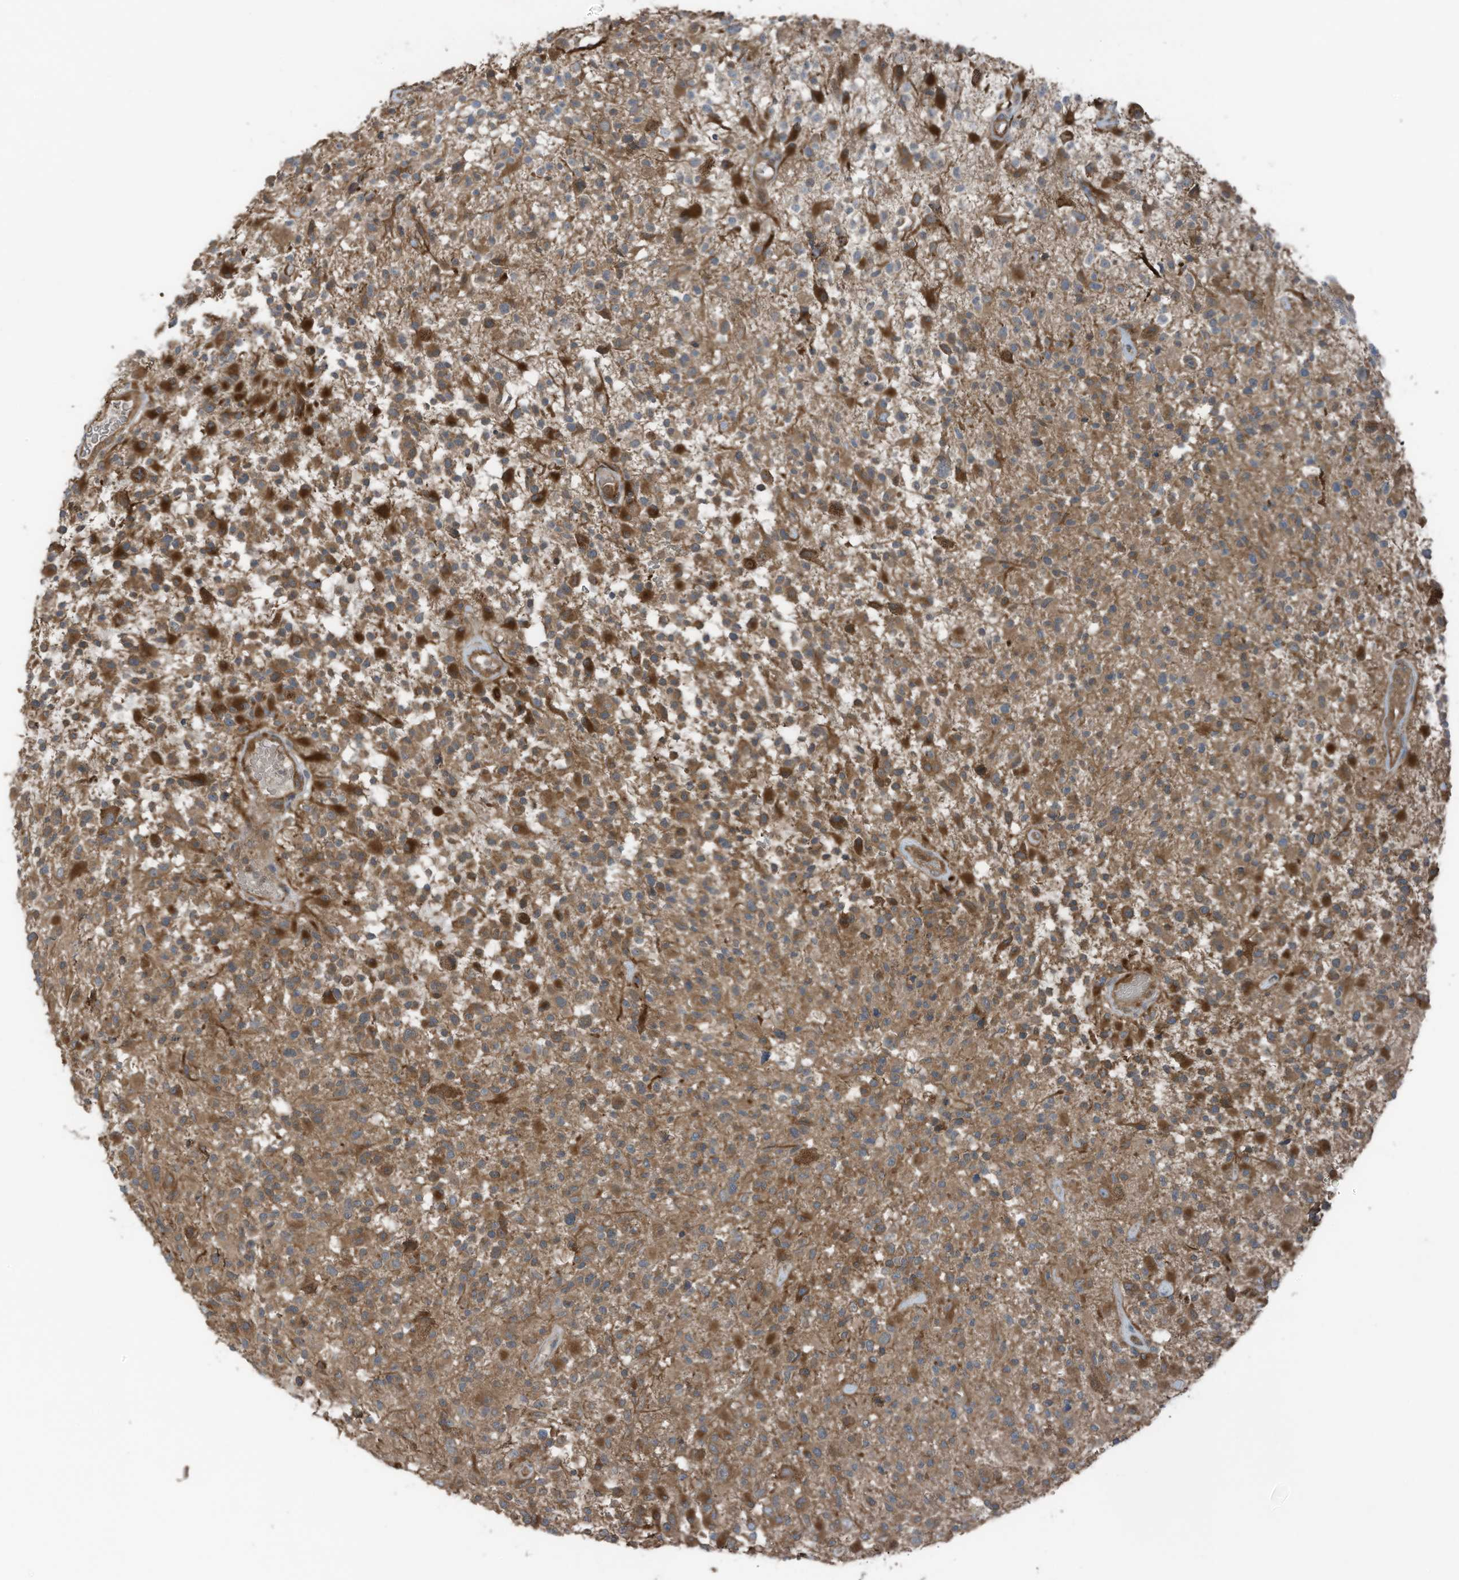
{"staining": {"intensity": "moderate", "quantity": ">75%", "location": "cytoplasmic/membranous"}, "tissue": "glioma", "cell_type": "Tumor cells", "image_type": "cancer", "snomed": [{"axis": "morphology", "description": "Glioma, malignant, High grade"}, {"axis": "morphology", "description": "Glioblastoma, NOS"}, {"axis": "topography", "description": "Brain"}], "caption": "Immunohistochemistry of glioma demonstrates medium levels of moderate cytoplasmic/membranous expression in approximately >75% of tumor cells.", "gene": "TXNDC9", "patient": {"sex": "male", "age": 60}}